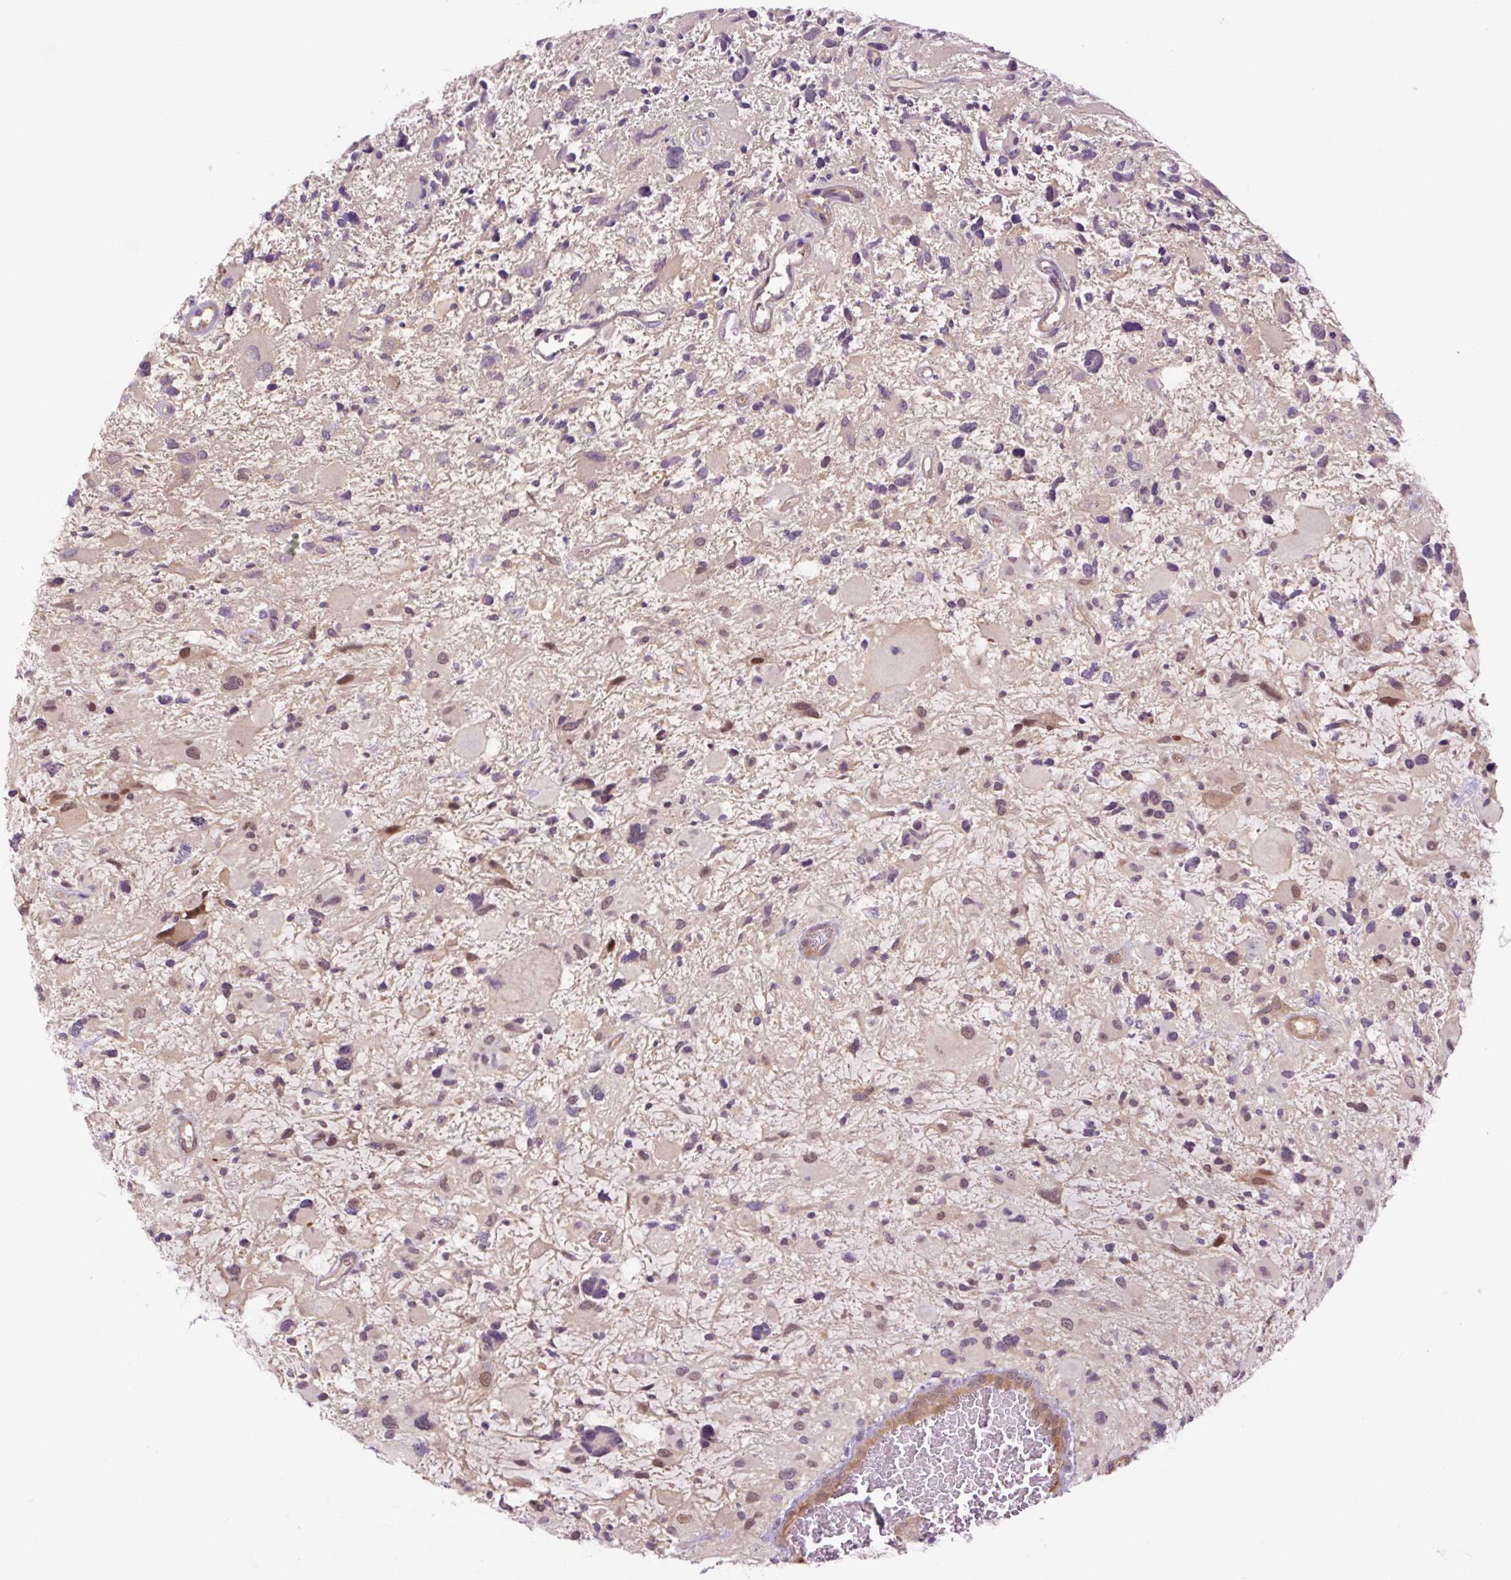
{"staining": {"intensity": "weak", "quantity": "25%-75%", "location": "cytoplasmic/membranous,nuclear"}, "tissue": "glioma", "cell_type": "Tumor cells", "image_type": "cancer", "snomed": [{"axis": "morphology", "description": "Glioma, malignant, High grade"}, {"axis": "topography", "description": "Brain"}], "caption": "Glioma was stained to show a protein in brown. There is low levels of weak cytoplasmic/membranous and nuclear staining in about 25%-75% of tumor cells. (Brightfield microscopy of DAB IHC at high magnification).", "gene": "TPT1", "patient": {"sex": "female", "age": 11}}